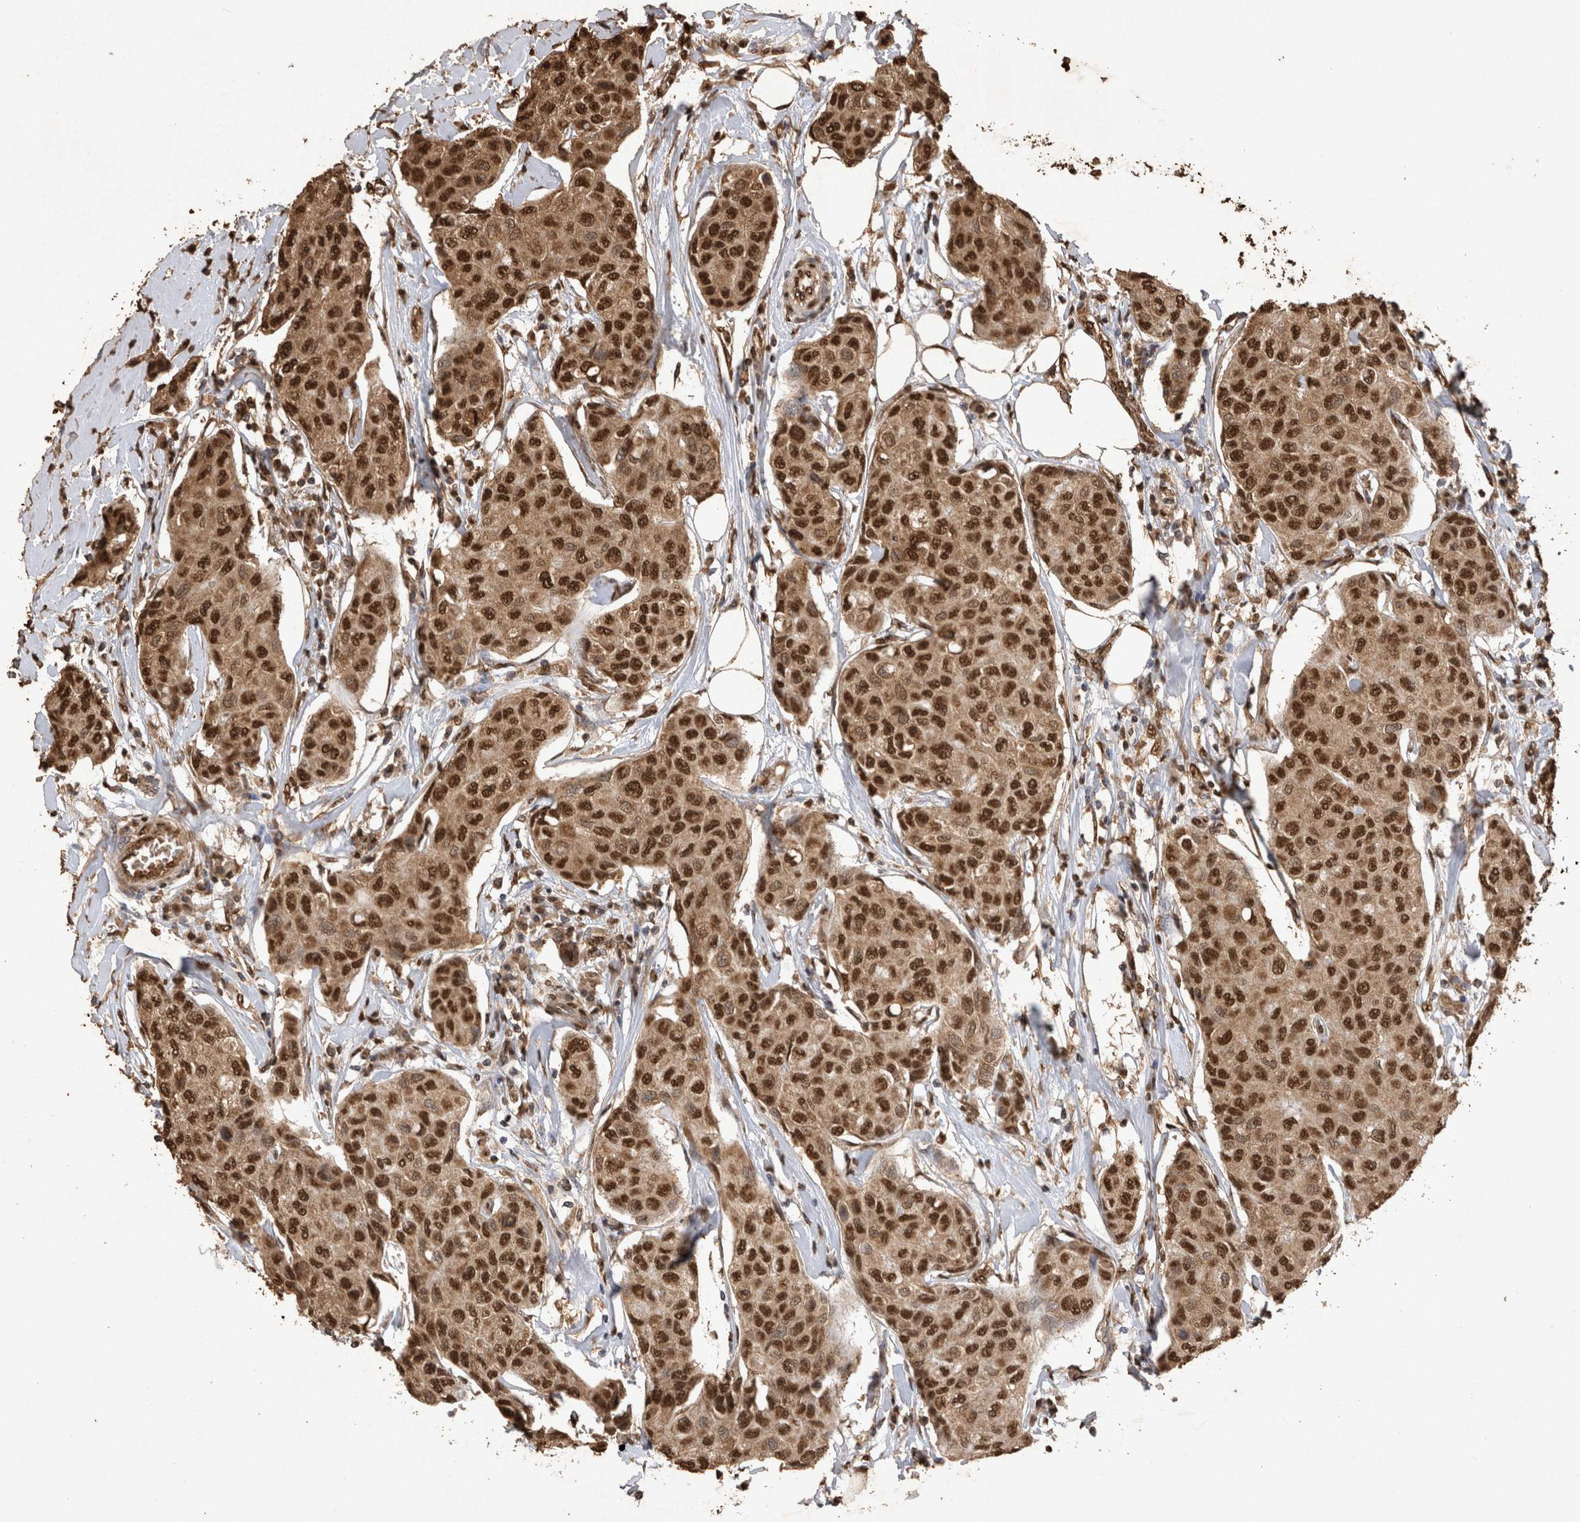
{"staining": {"intensity": "strong", "quantity": ">75%", "location": "cytoplasmic/membranous,nuclear"}, "tissue": "breast cancer", "cell_type": "Tumor cells", "image_type": "cancer", "snomed": [{"axis": "morphology", "description": "Duct carcinoma"}, {"axis": "topography", "description": "Breast"}], "caption": "Brown immunohistochemical staining in breast cancer reveals strong cytoplasmic/membranous and nuclear staining in about >75% of tumor cells. Nuclei are stained in blue.", "gene": "OAS2", "patient": {"sex": "female", "age": 80}}